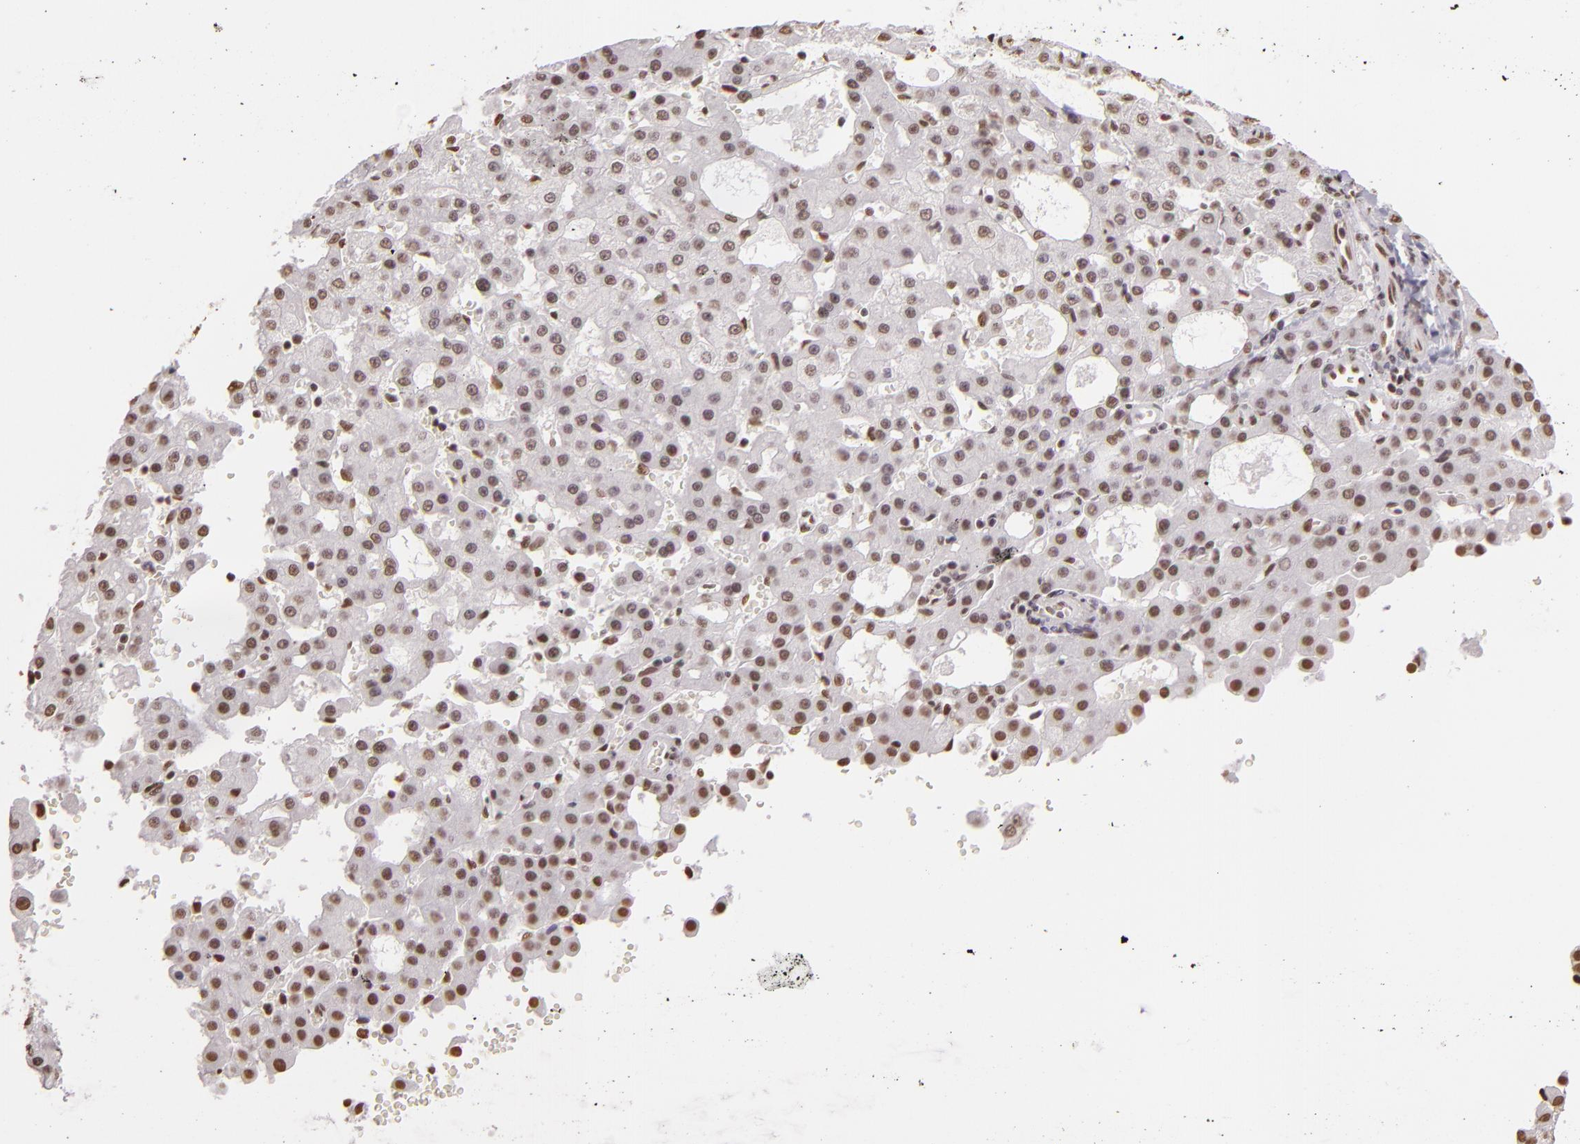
{"staining": {"intensity": "weak", "quantity": "25%-75%", "location": "nuclear"}, "tissue": "liver cancer", "cell_type": "Tumor cells", "image_type": "cancer", "snomed": [{"axis": "morphology", "description": "Carcinoma, Hepatocellular, NOS"}, {"axis": "topography", "description": "Liver"}], "caption": "Liver cancer stained with immunohistochemistry exhibits weak nuclear expression in approximately 25%-75% of tumor cells.", "gene": "PAPOLA", "patient": {"sex": "male", "age": 47}}